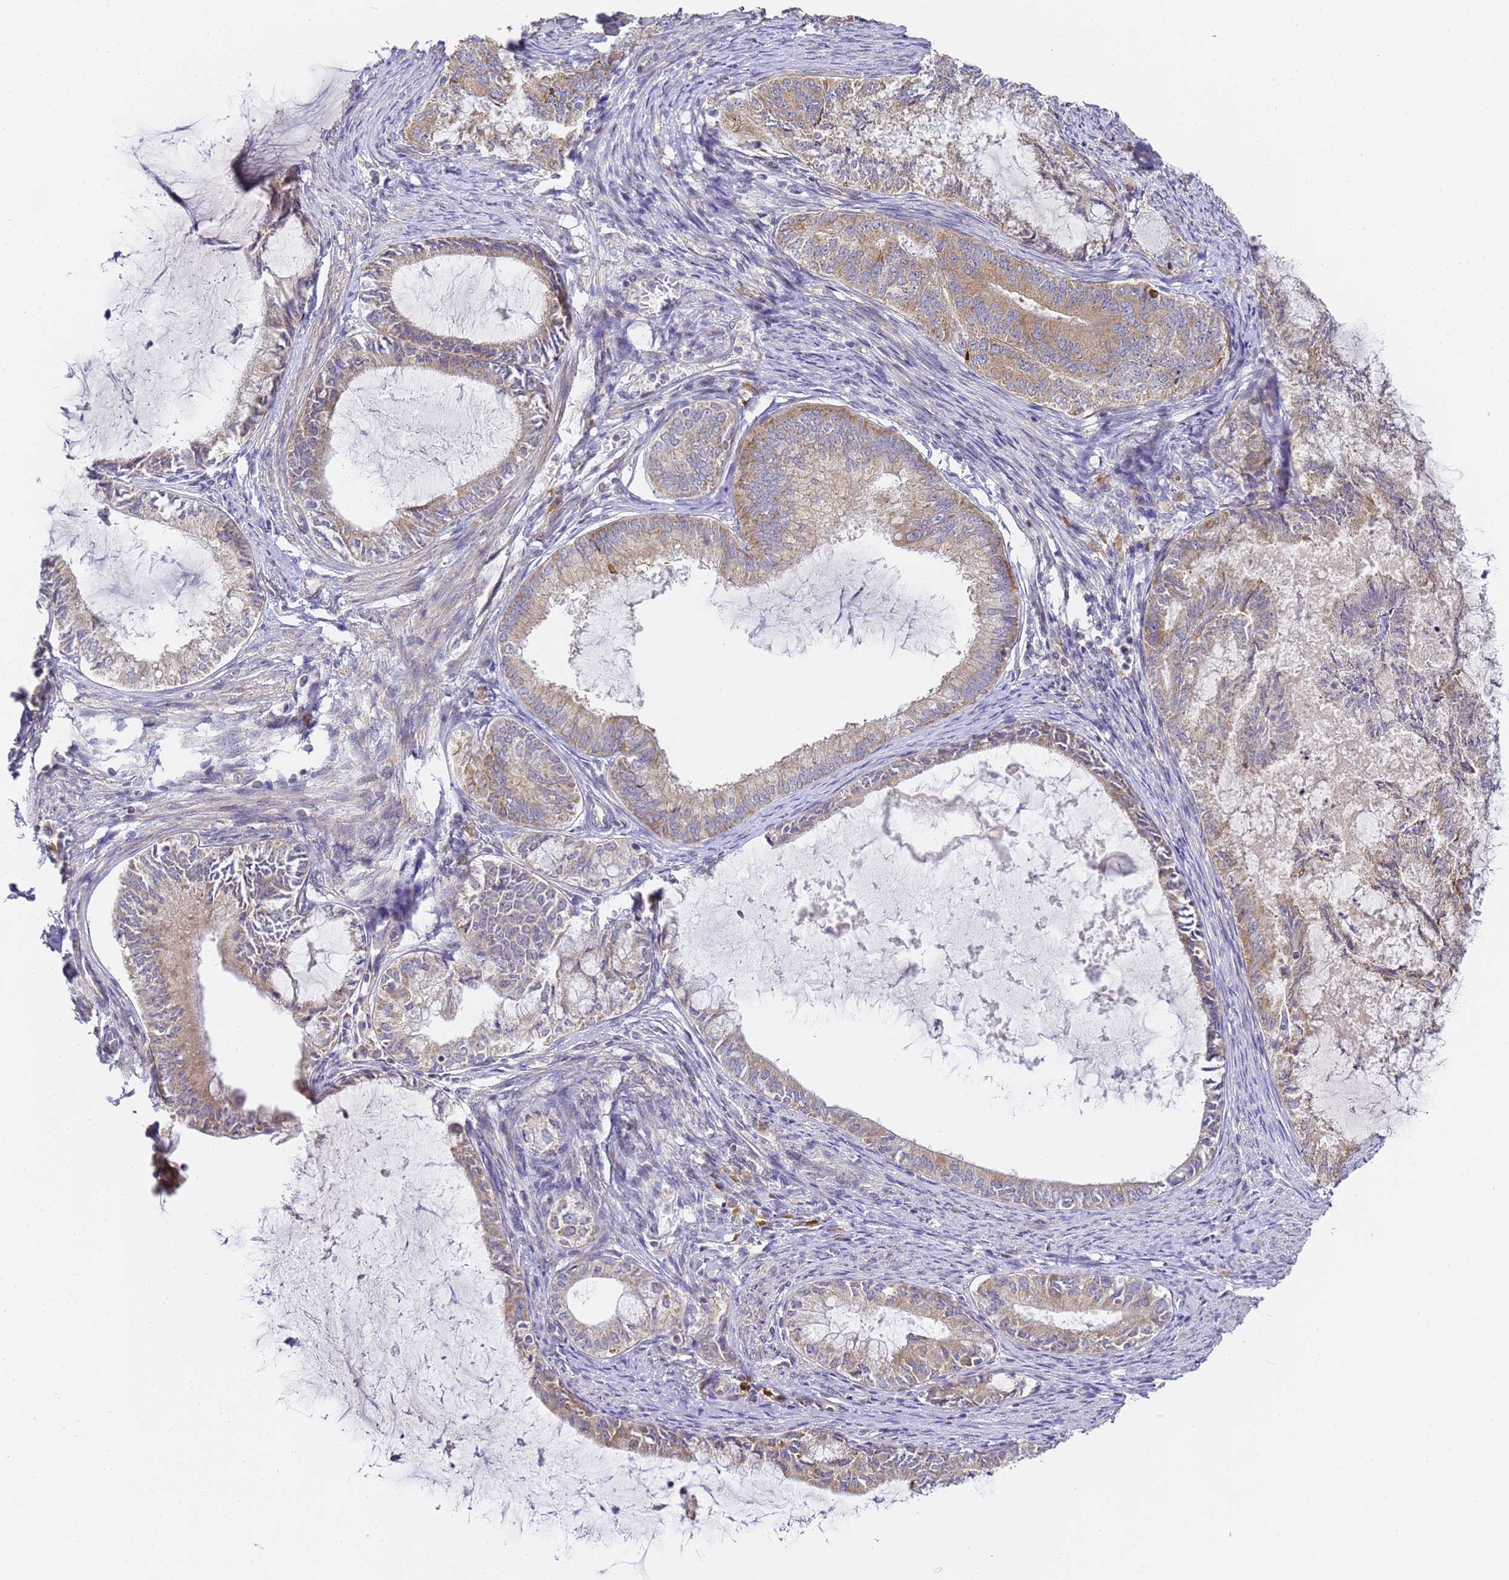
{"staining": {"intensity": "moderate", "quantity": "25%-75%", "location": "cytoplasmic/membranous"}, "tissue": "endometrial cancer", "cell_type": "Tumor cells", "image_type": "cancer", "snomed": [{"axis": "morphology", "description": "Adenocarcinoma, NOS"}, {"axis": "topography", "description": "Endometrium"}], "caption": "Endometrial adenocarcinoma tissue reveals moderate cytoplasmic/membranous expression in about 25%-75% of tumor cells", "gene": "RPL13A", "patient": {"sex": "female", "age": 86}}